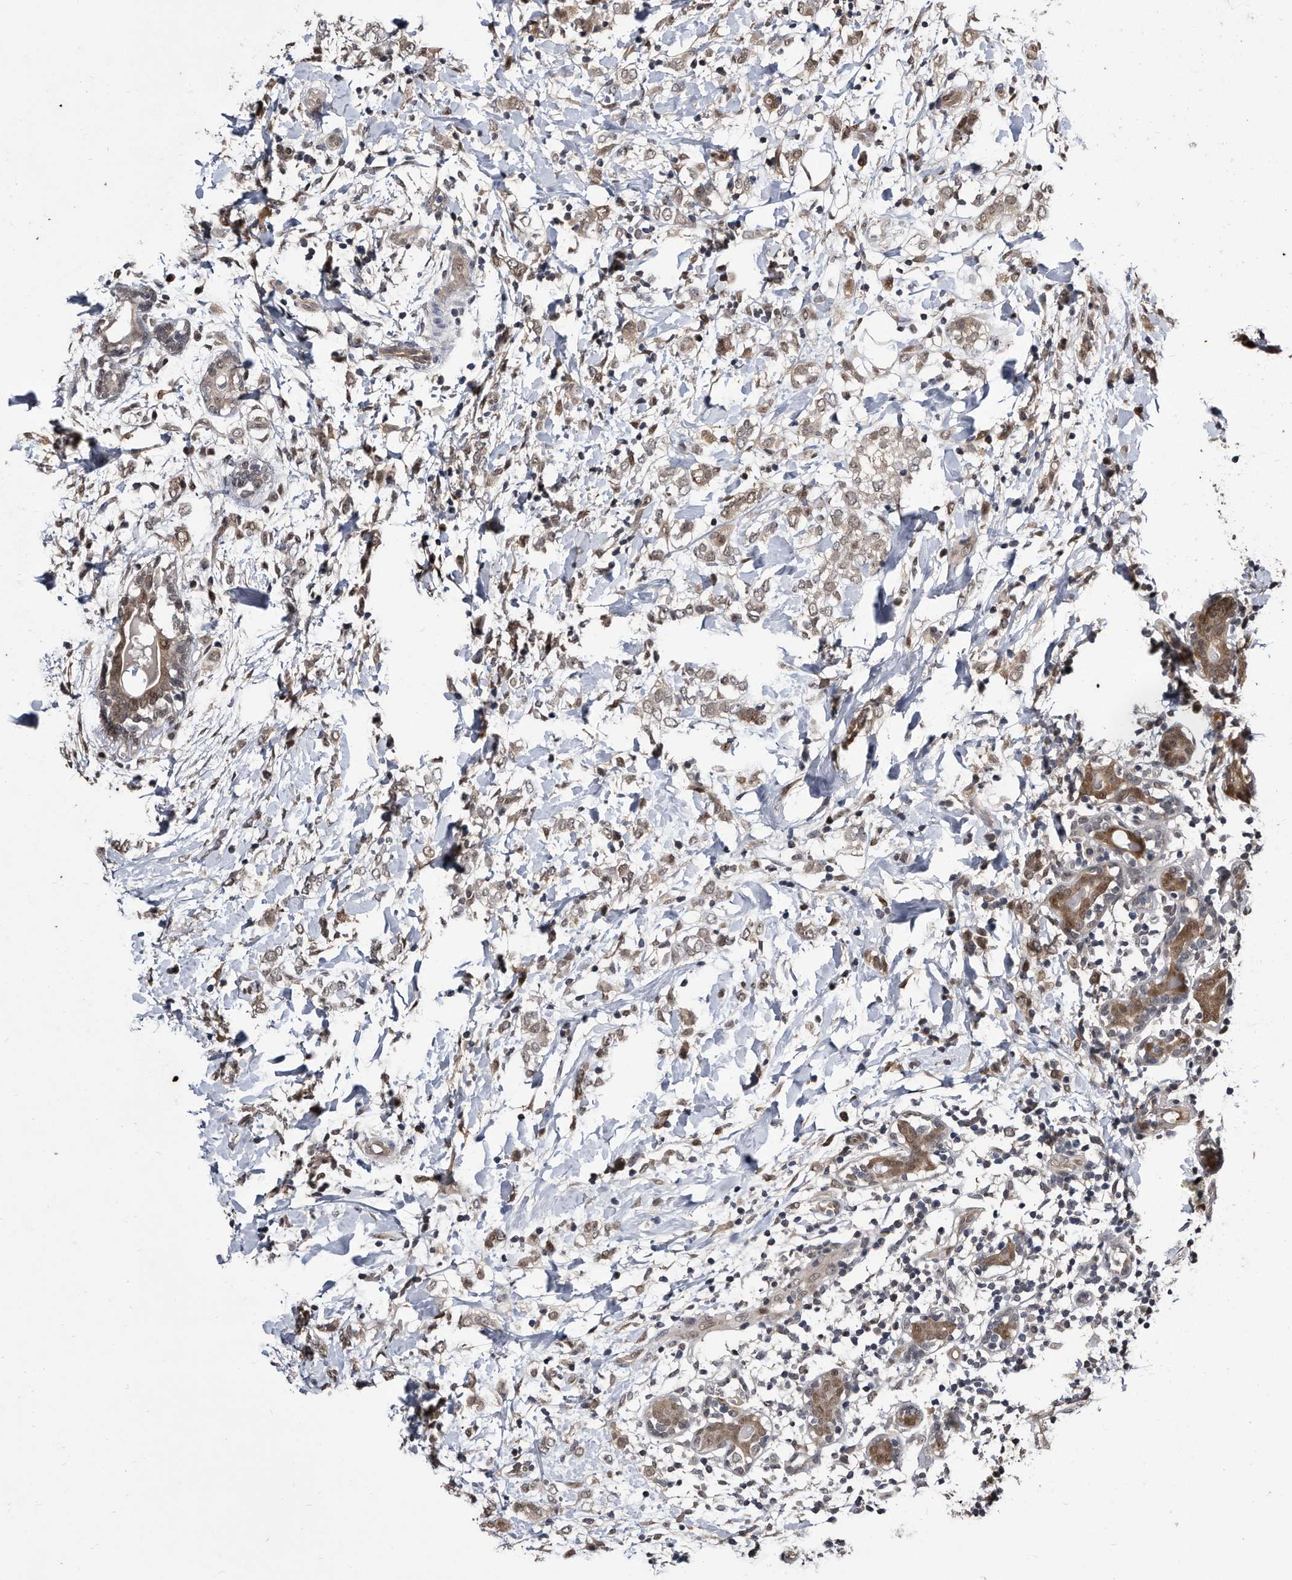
{"staining": {"intensity": "weak", "quantity": ">75%", "location": "cytoplasmic/membranous,nuclear"}, "tissue": "breast cancer", "cell_type": "Tumor cells", "image_type": "cancer", "snomed": [{"axis": "morphology", "description": "Normal tissue, NOS"}, {"axis": "morphology", "description": "Lobular carcinoma"}, {"axis": "topography", "description": "Breast"}], "caption": "Lobular carcinoma (breast) was stained to show a protein in brown. There is low levels of weak cytoplasmic/membranous and nuclear staining in approximately >75% of tumor cells.", "gene": "RAD23B", "patient": {"sex": "female", "age": 47}}